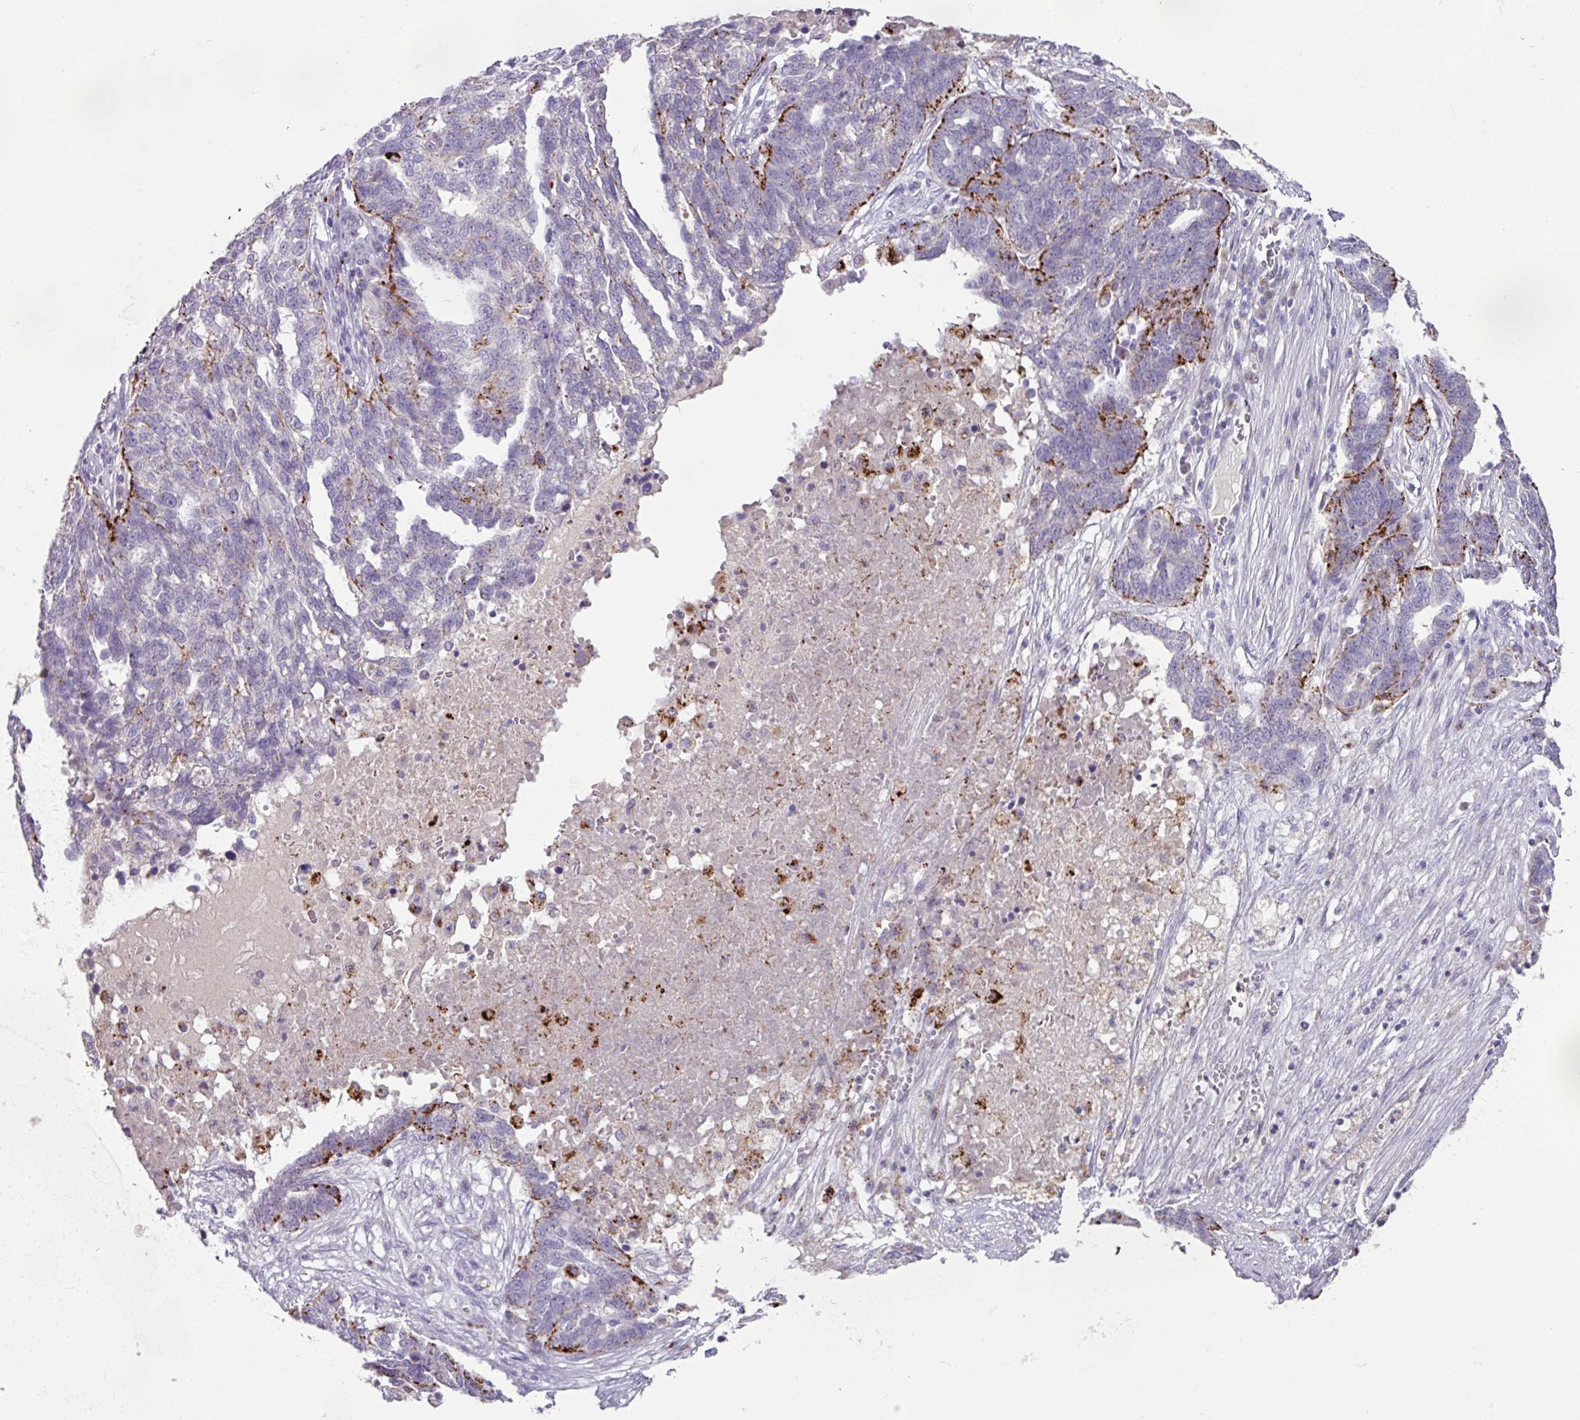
{"staining": {"intensity": "moderate", "quantity": "25%-75%", "location": "cytoplasmic/membranous"}, "tissue": "ovarian cancer", "cell_type": "Tumor cells", "image_type": "cancer", "snomed": [{"axis": "morphology", "description": "Cystadenocarcinoma, serous, NOS"}, {"axis": "topography", "description": "Ovary"}], "caption": "Protein expression analysis of ovarian cancer exhibits moderate cytoplasmic/membranous expression in about 25%-75% of tumor cells. (Brightfield microscopy of DAB IHC at high magnification).", "gene": "PLEKHH3", "patient": {"sex": "female", "age": 59}}